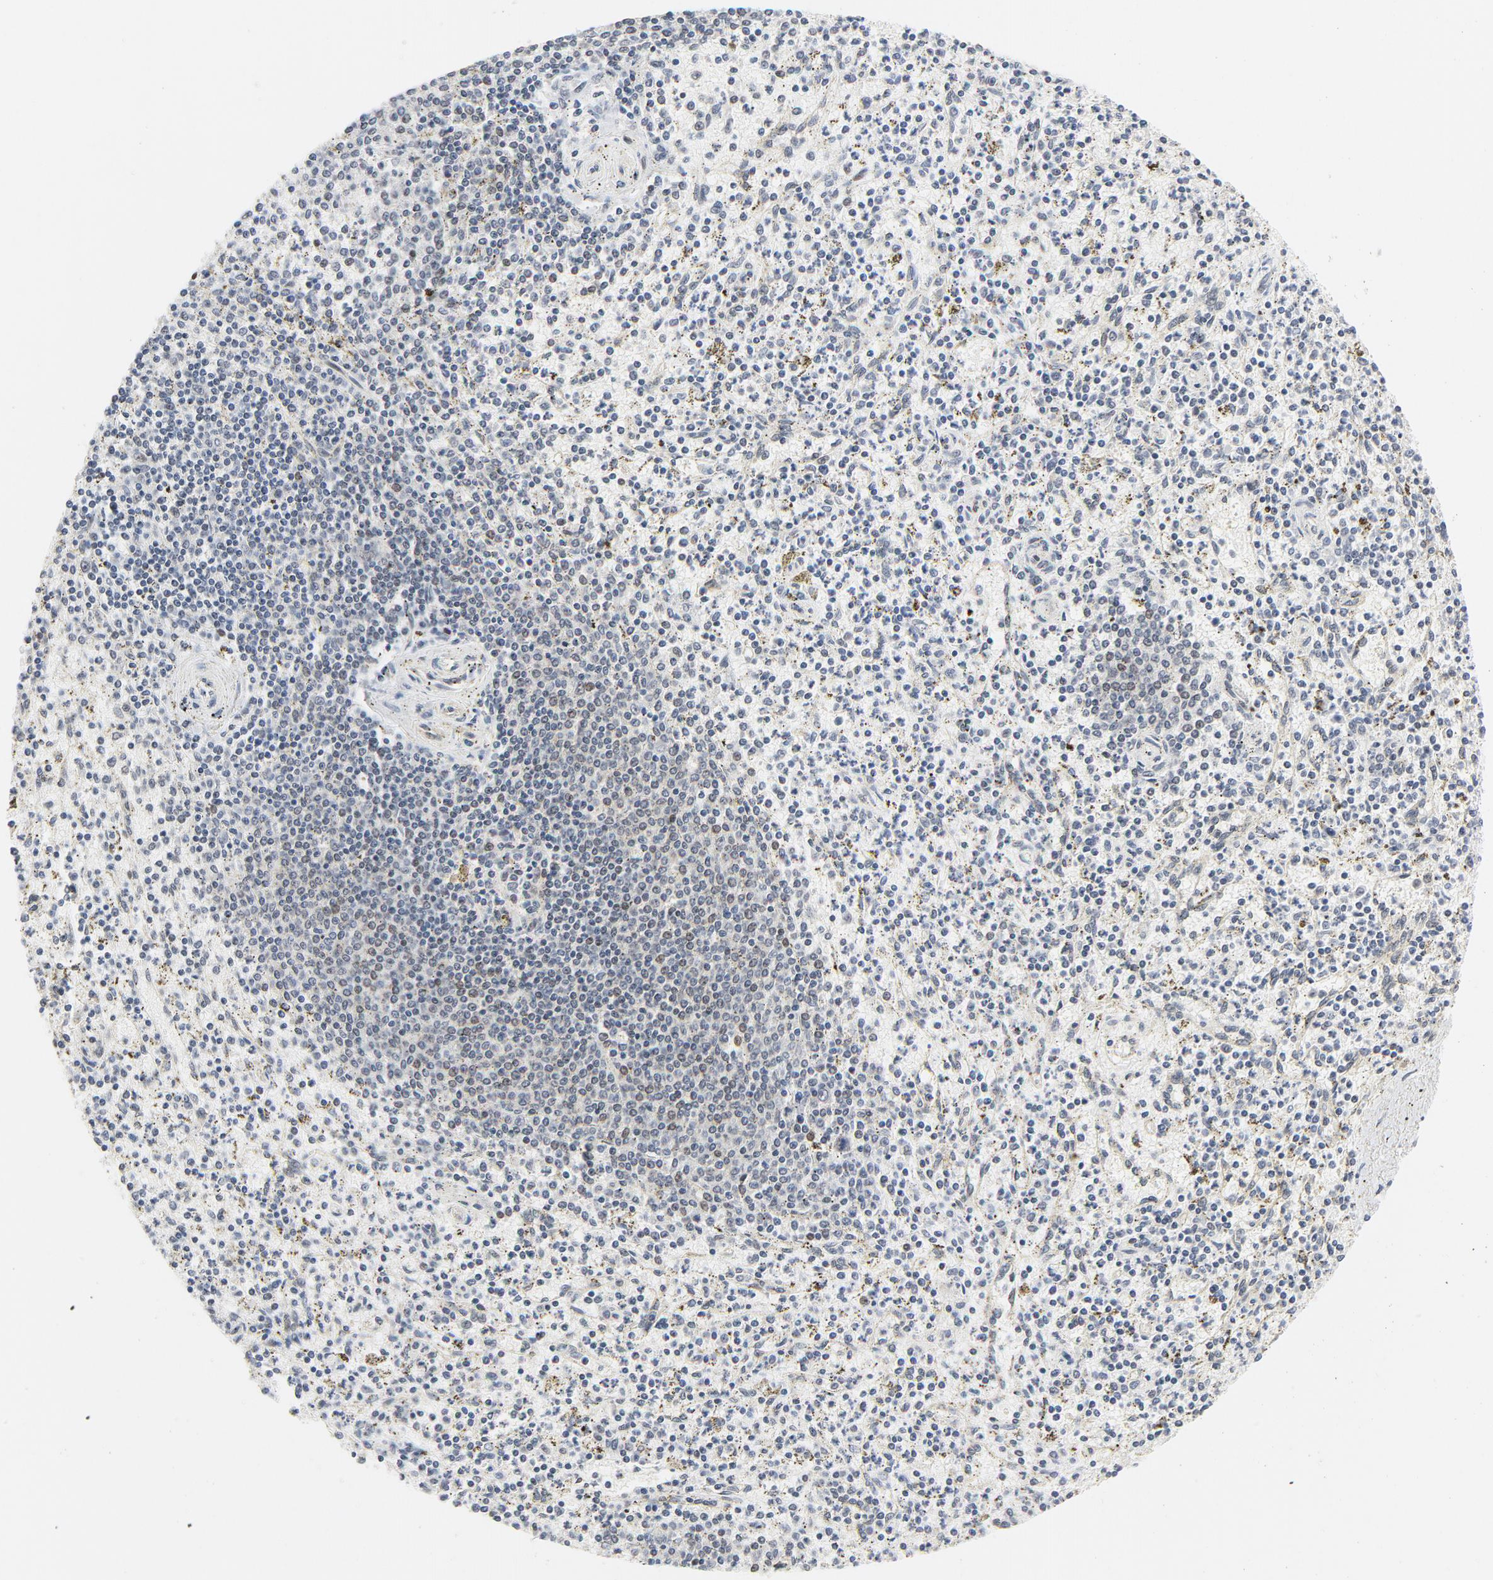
{"staining": {"intensity": "moderate", "quantity": ">75%", "location": "nuclear"}, "tissue": "spleen", "cell_type": "Cells in red pulp", "image_type": "normal", "snomed": [{"axis": "morphology", "description": "Normal tissue, NOS"}, {"axis": "topography", "description": "Spleen"}], "caption": "Brown immunohistochemical staining in benign human spleen exhibits moderate nuclear staining in about >75% of cells in red pulp.", "gene": "ERCC1", "patient": {"sex": "male", "age": 72}}